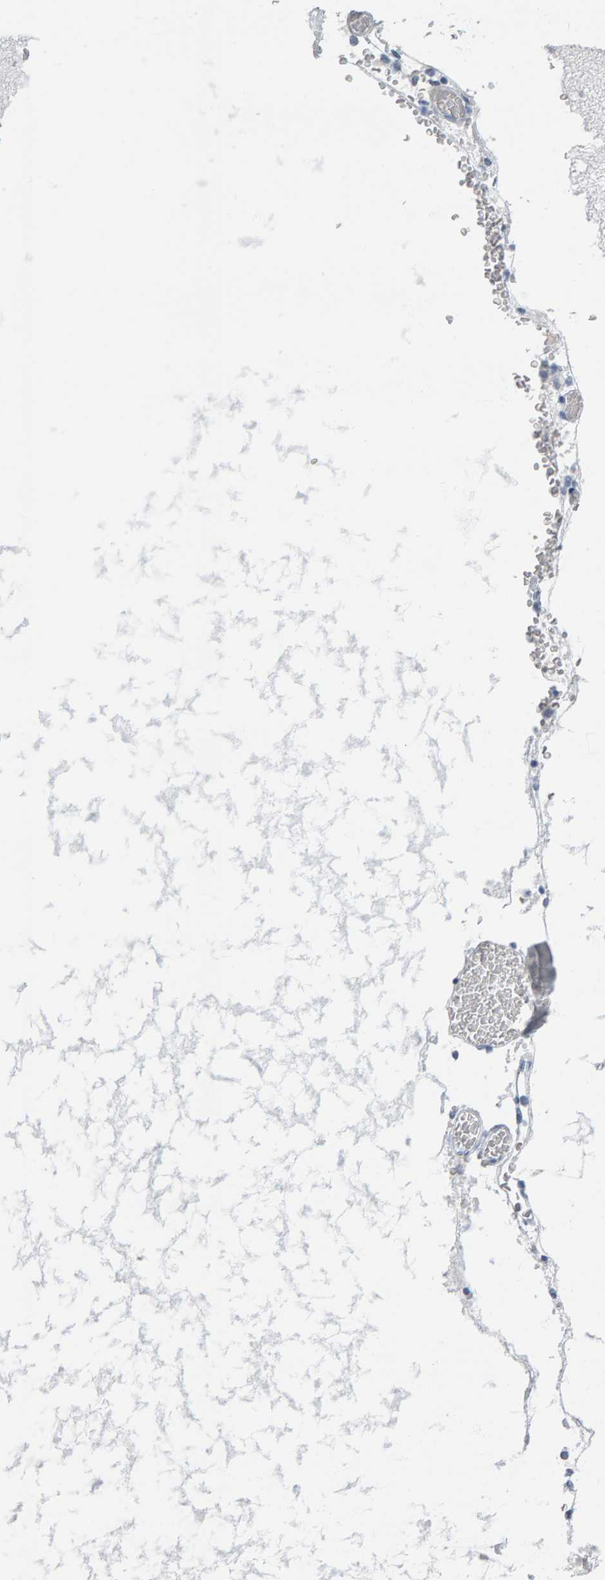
{"staining": {"intensity": "negative", "quantity": "none", "location": "none"}, "tissue": "cerebellum", "cell_type": "Cells in granular layer", "image_type": "normal", "snomed": [{"axis": "morphology", "description": "Normal tissue, NOS"}, {"axis": "topography", "description": "Cerebellum"}], "caption": "This is an immunohistochemistry (IHC) micrograph of benign human cerebellum. There is no staining in cells in granular layer.", "gene": "SPACA3", "patient": {"sex": "male", "age": 57}}